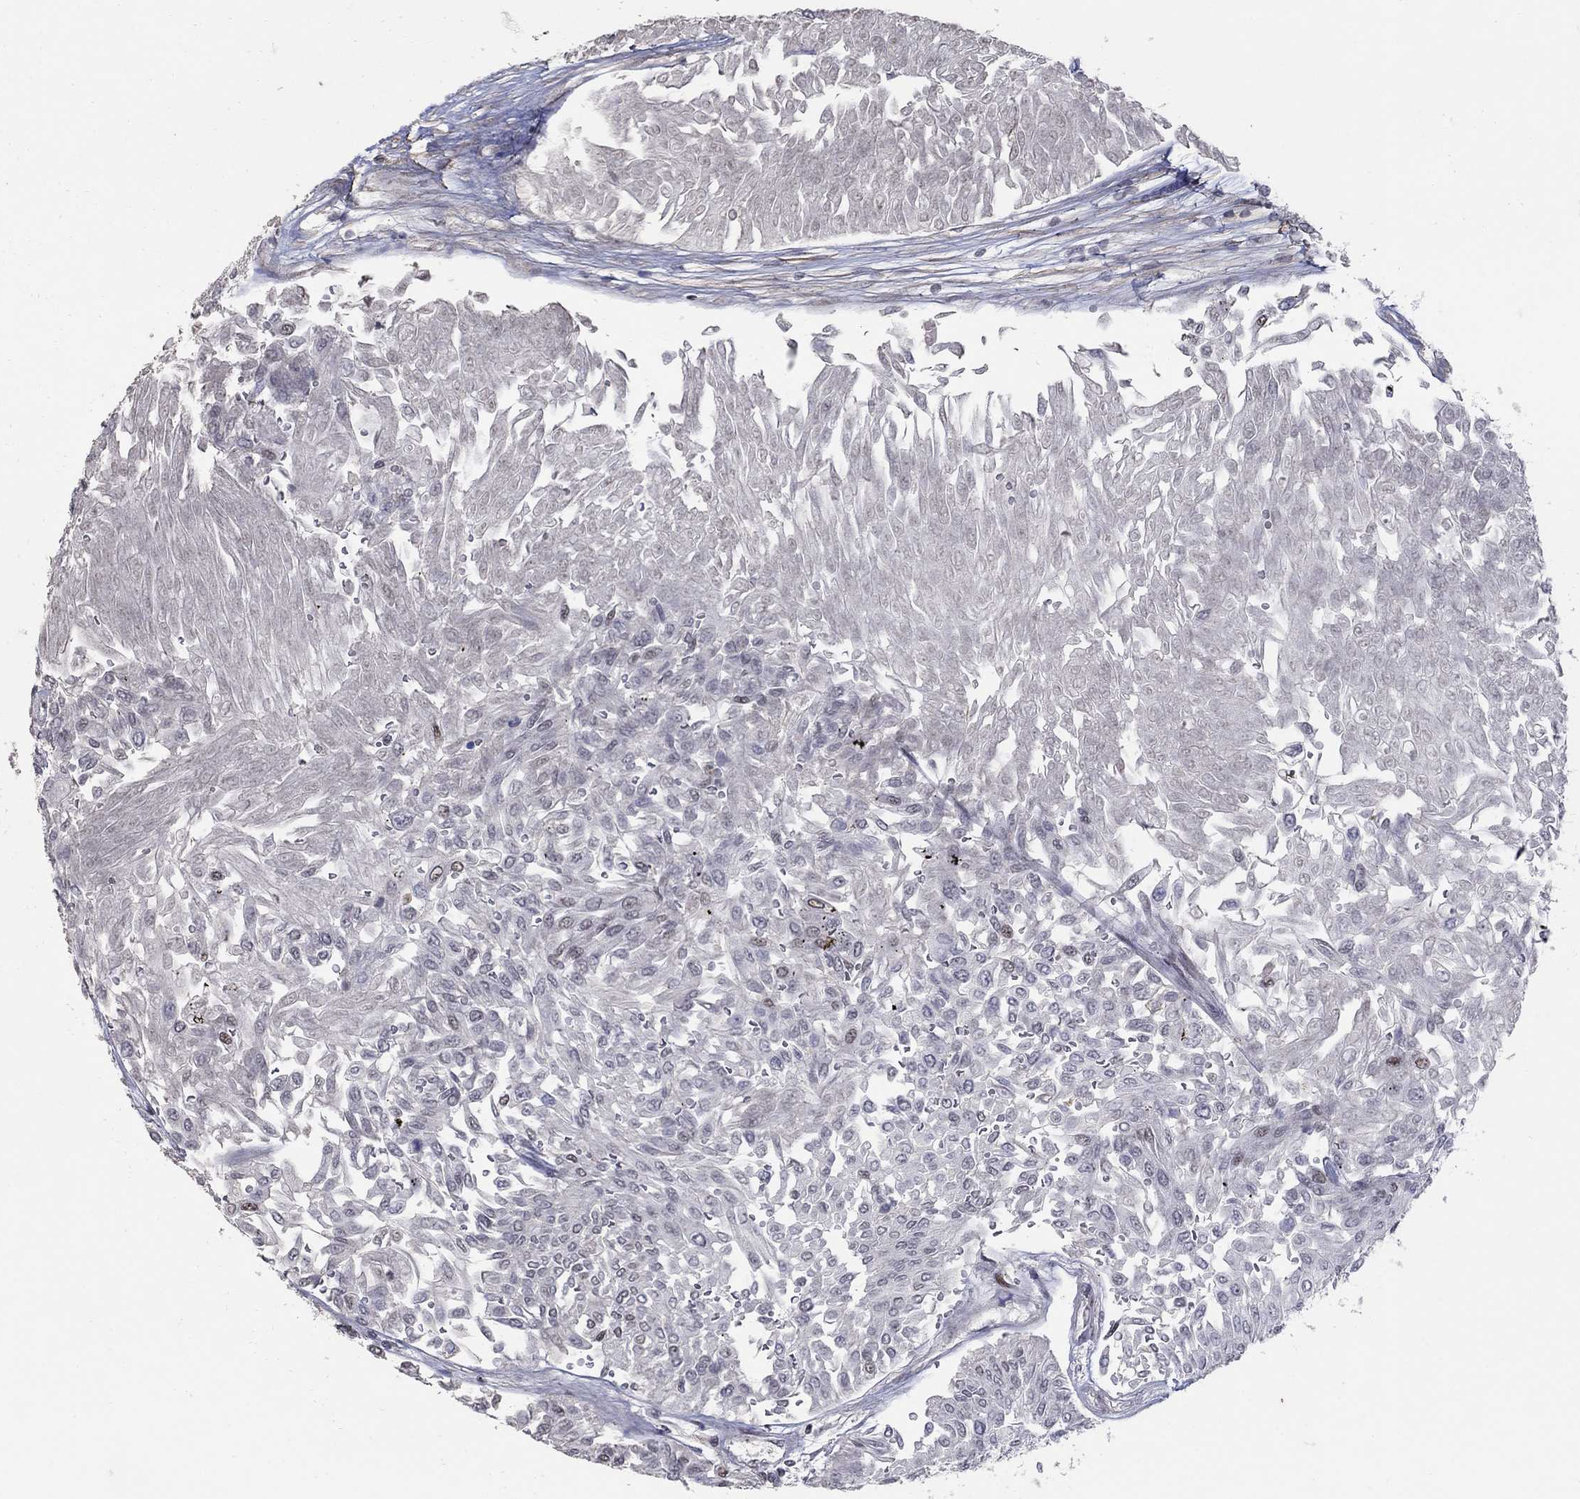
{"staining": {"intensity": "negative", "quantity": "none", "location": "none"}, "tissue": "urothelial cancer", "cell_type": "Tumor cells", "image_type": "cancer", "snomed": [{"axis": "morphology", "description": "Urothelial carcinoma, Low grade"}, {"axis": "topography", "description": "Urinary bladder"}], "caption": "Low-grade urothelial carcinoma stained for a protein using immunohistochemistry displays no positivity tumor cells.", "gene": "PNISR", "patient": {"sex": "male", "age": 67}}